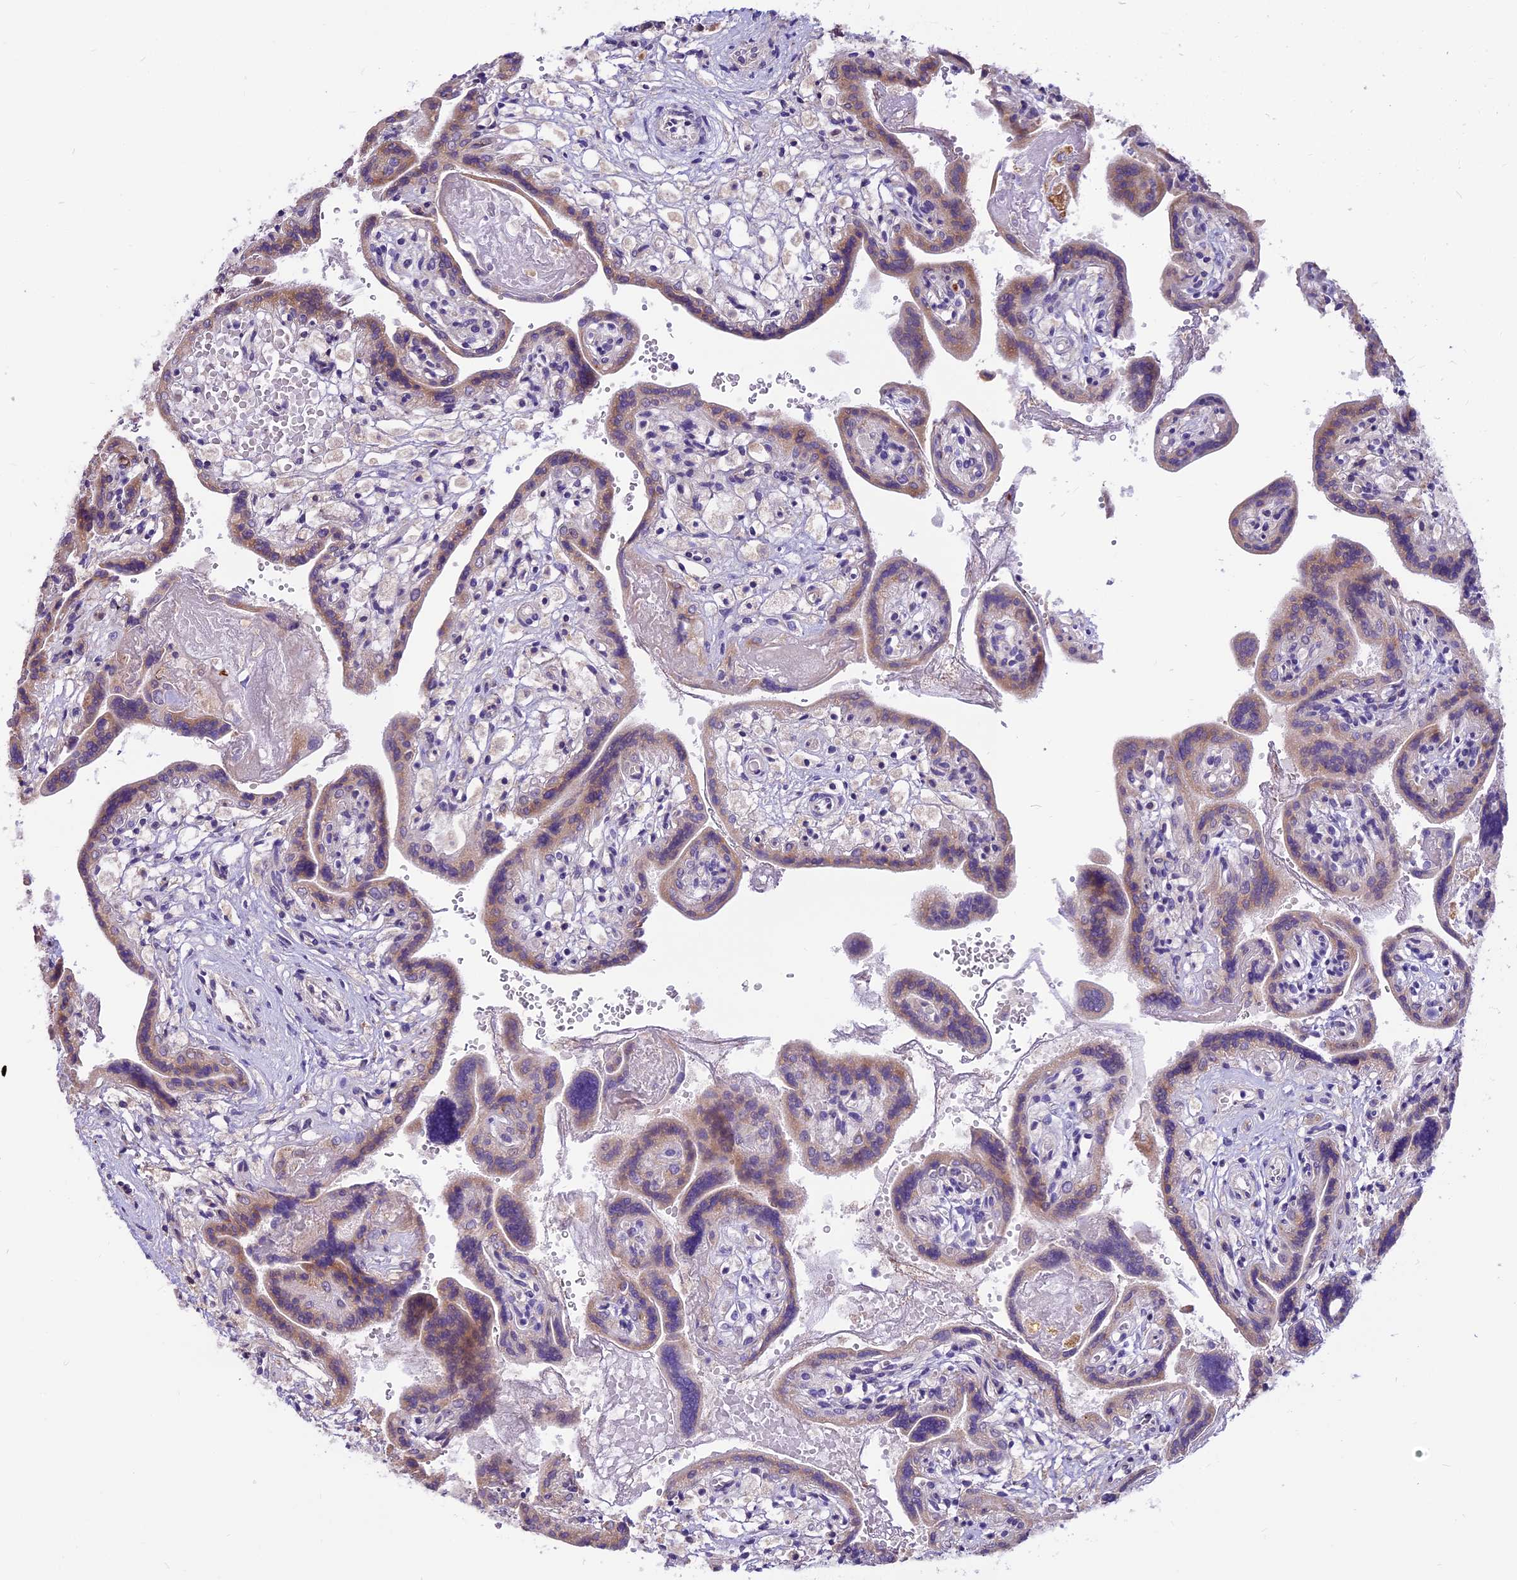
{"staining": {"intensity": "moderate", "quantity": ">75%", "location": "cytoplasmic/membranous"}, "tissue": "placenta", "cell_type": "Trophoblastic cells", "image_type": "normal", "snomed": [{"axis": "morphology", "description": "Normal tissue, NOS"}, {"axis": "topography", "description": "Placenta"}], "caption": "A brown stain shows moderate cytoplasmic/membranous positivity of a protein in trophoblastic cells of normal human placenta.", "gene": "THRSP", "patient": {"sex": "female", "age": 37}}